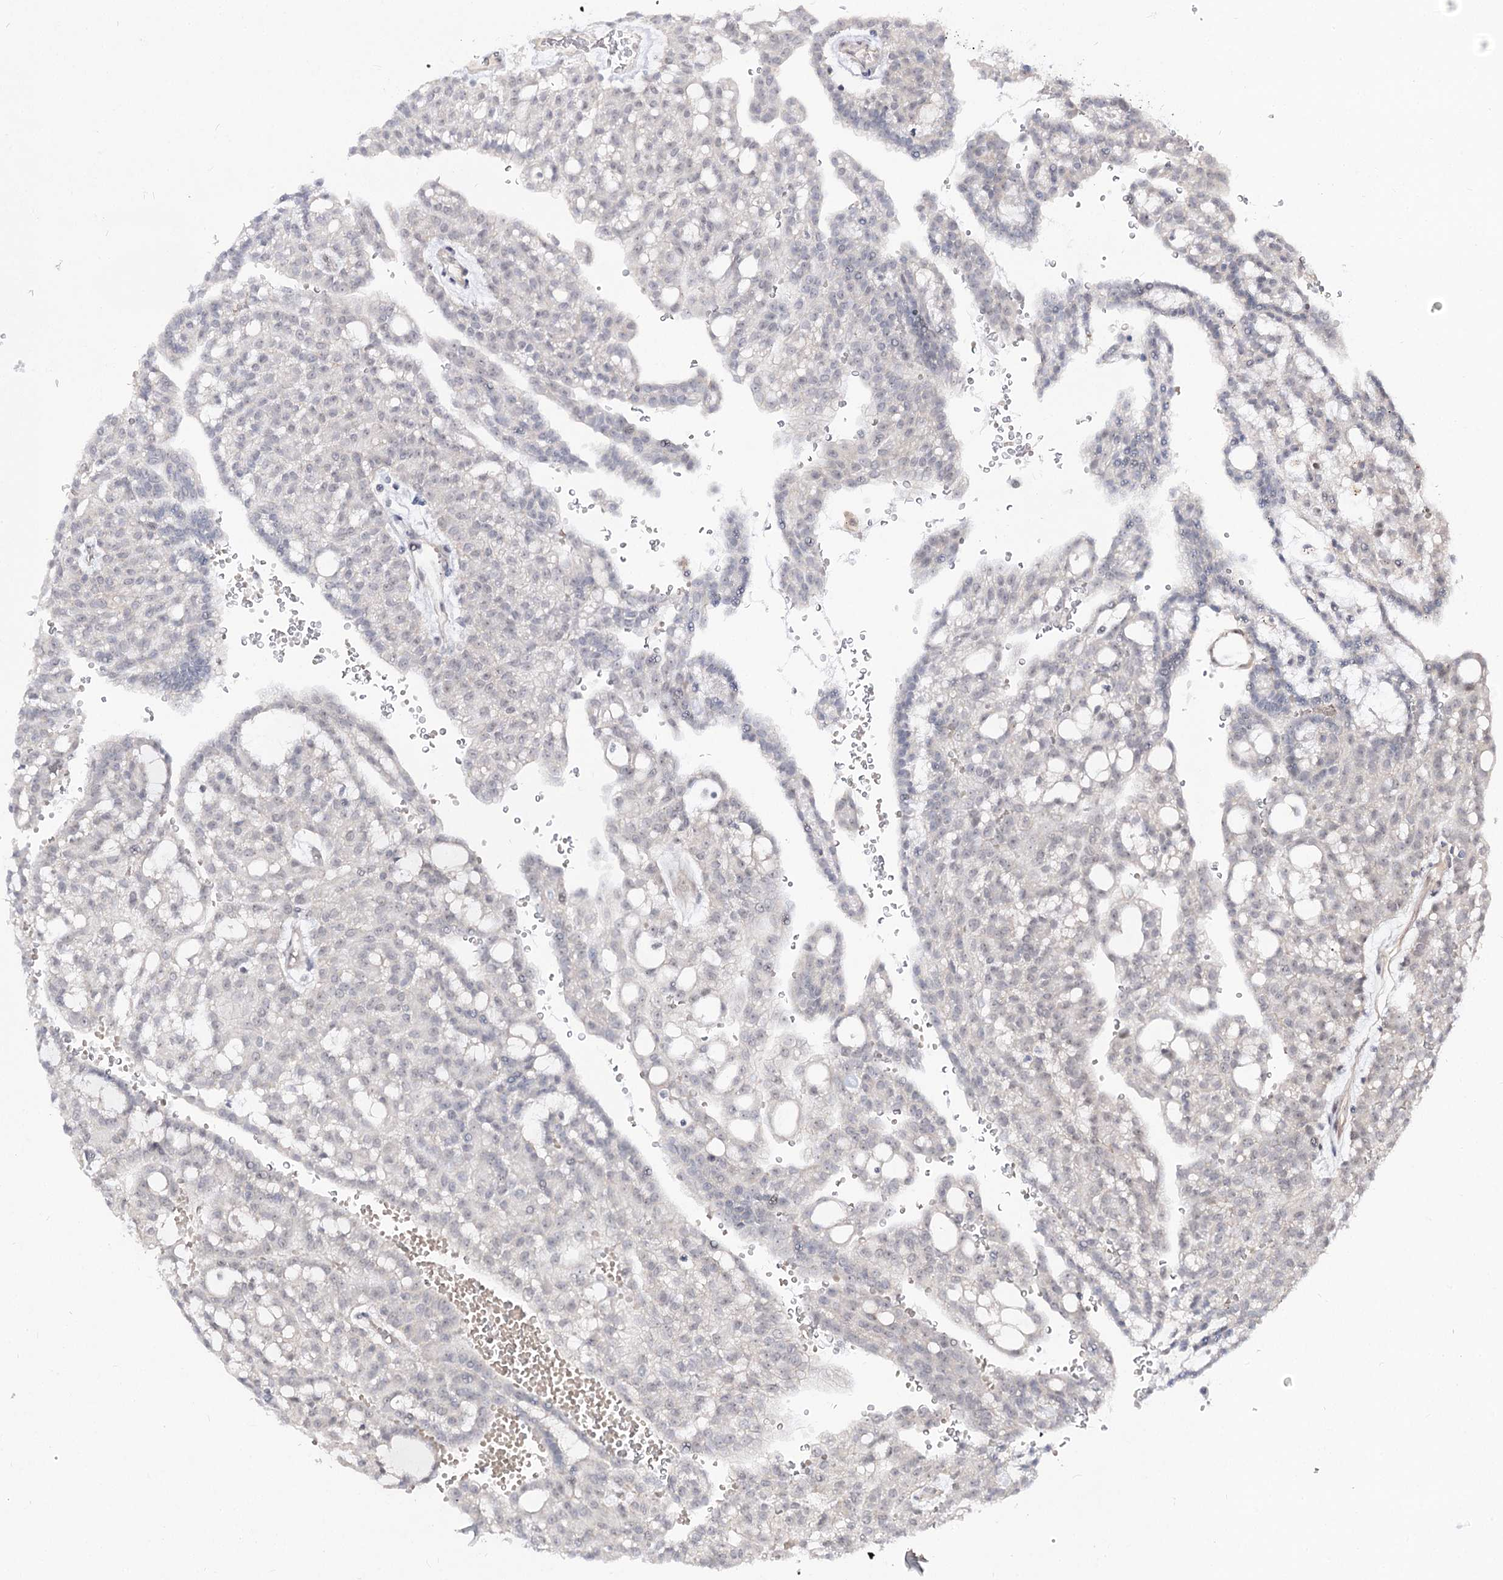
{"staining": {"intensity": "negative", "quantity": "none", "location": "none"}, "tissue": "renal cancer", "cell_type": "Tumor cells", "image_type": "cancer", "snomed": [{"axis": "morphology", "description": "Adenocarcinoma, NOS"}, {"axis": "topography", "description": "Kidney"}], "caption": "Immunohistochemistry (IHC) histopathology image of neoplastic tissue: renal cancer (adenocarcinoma) stained with DAB (3,3'-diaminobenzidine) reveals no significant protein positivity in tumor cells.", "gene": "RRP9", "patient": {"sex": "male", "age": 63}}